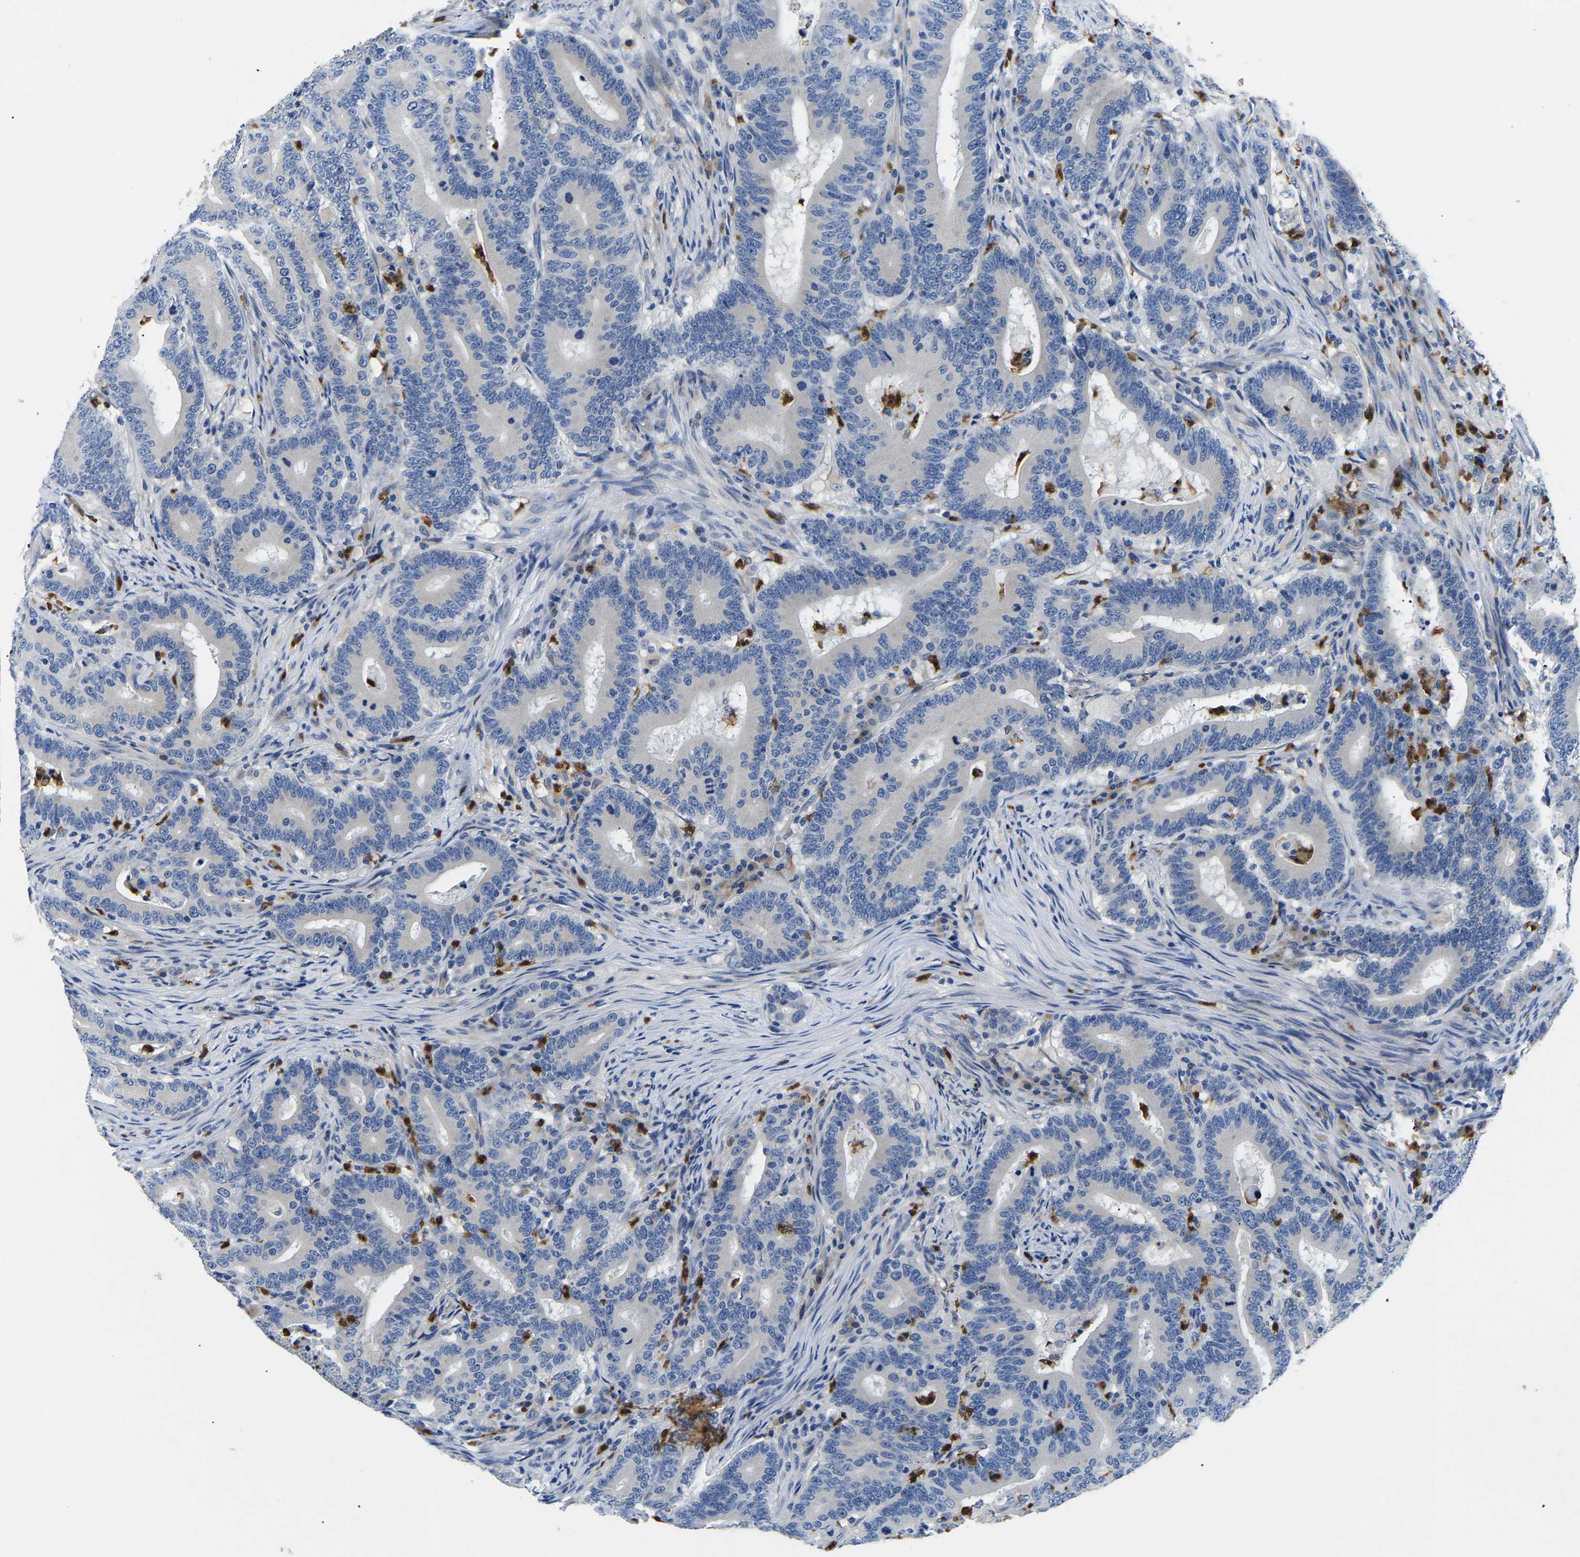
{"staining": {"intensity": "negative", "quantity": "none", "location": "none"}, "tissue": "colorectal cancer", "cell_type": "Tumor cells", "image_type": "cancer", "snomed": [{"axis": "morphology", "description": "Adenocarcinoma, NOS"}, {"axis": "topography", "description": "Colon"}], "caption": "IHC histopathology image of colorectal cancer (adenocarcinoma) stained for a protein (brown), which shows no positivity in tumor cells.", "gene": "TOR1B", "patient": {"sex": "female", "age": 66}}